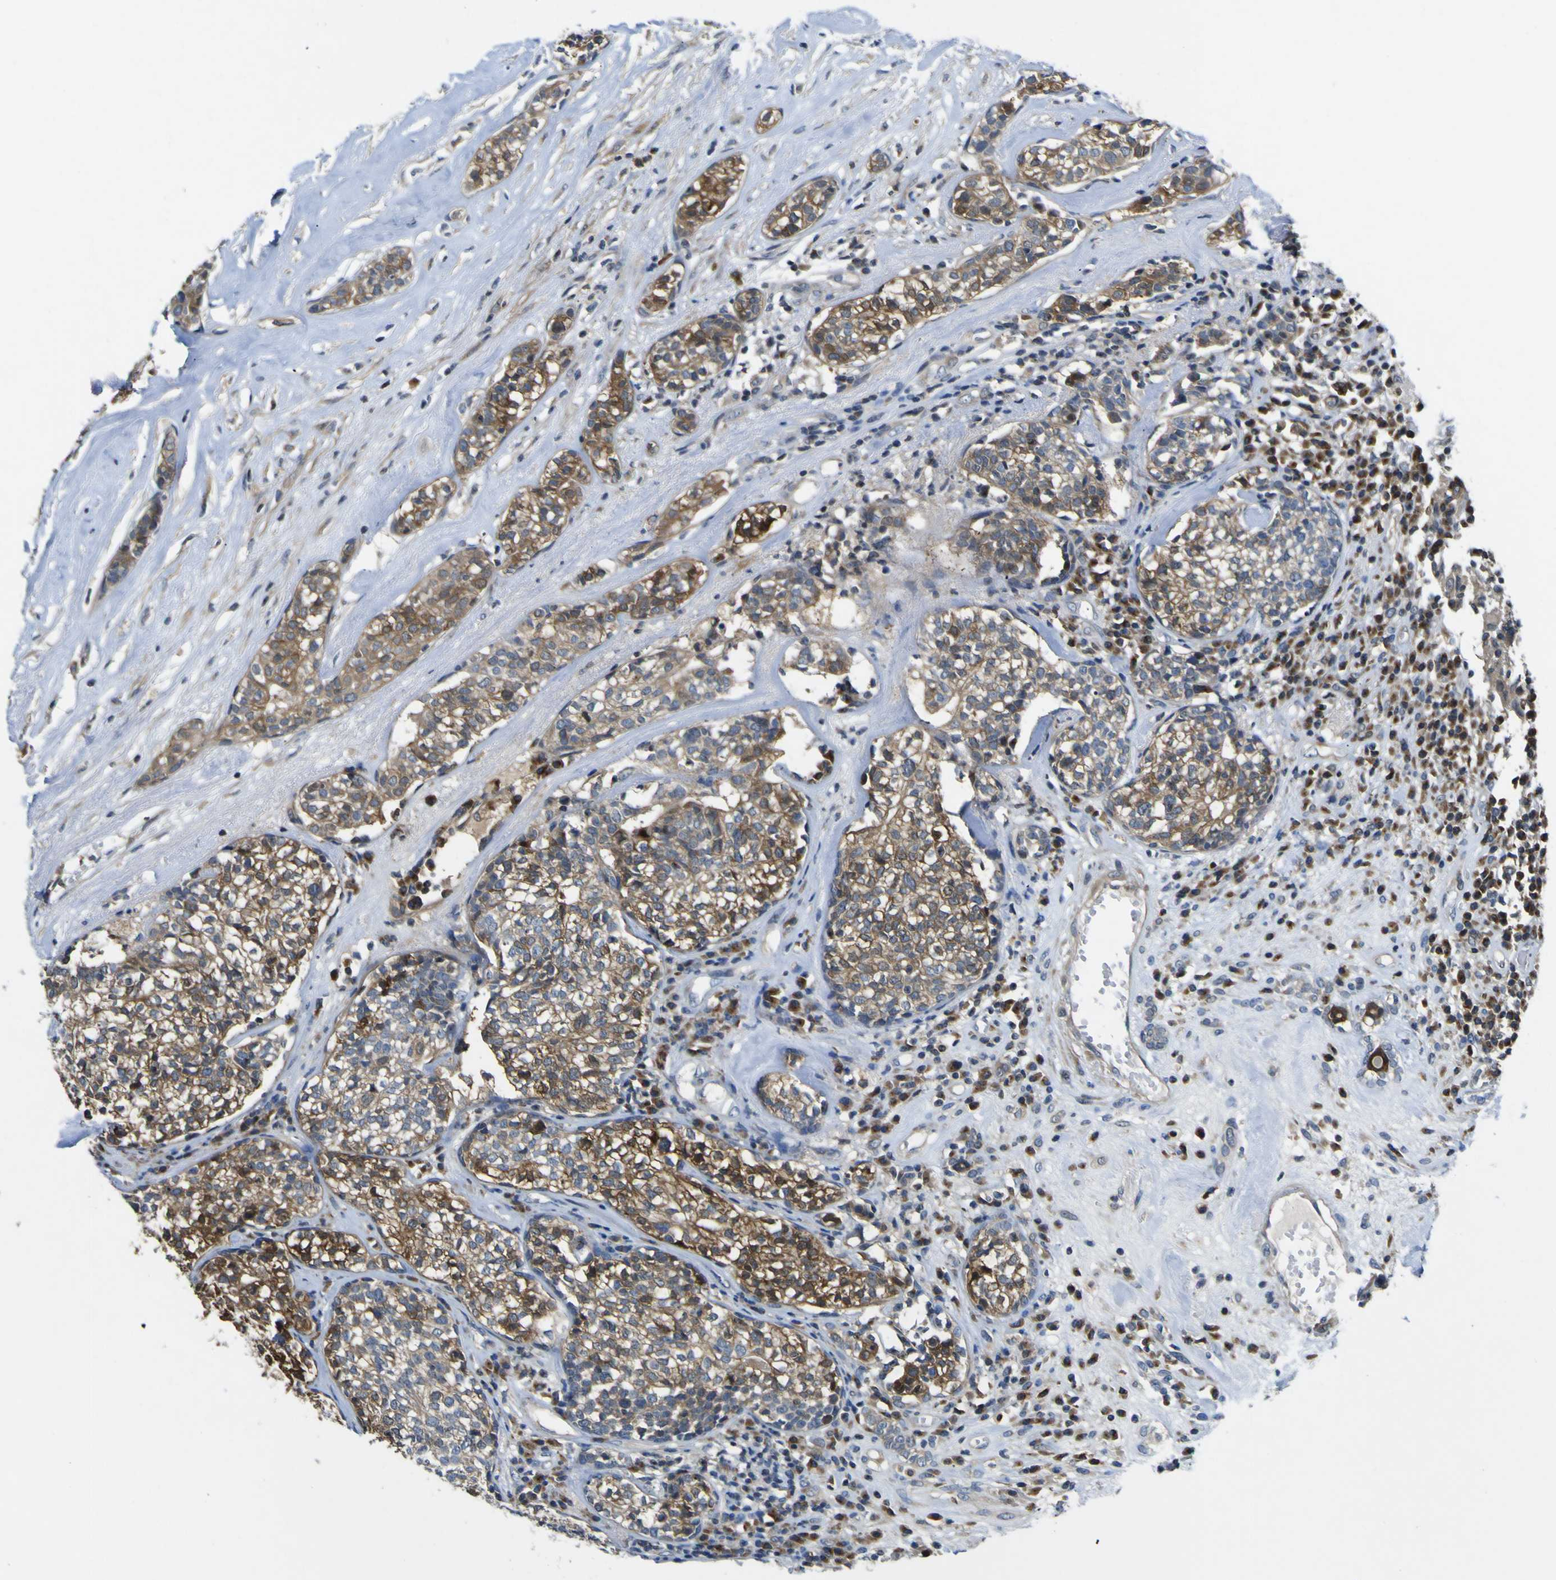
{"staining": {"intensity": "strong", "quantity": "25%-75%", "location": "cytoplasmic/membranous"}, "tissue": "head and neck cancer", "cell_type": "Tumor cells", "image_type": "cancer", "snomed": [{"axis": "morphology", "description": "Adenocarcinoma, NOS"}, {"axis": "topography", "description": "Salivary gland"}, {"axis": "topography", "description": "Head-Neck"}], "caption": "A histopathology image of human head and neck cancer (adenocarcinoma) stained for a protein reveals strong cytoplasmic/membranous brown staining in tumor cells.", "gene": "EML2", "patient": {"sex": "female", "age": 65}}